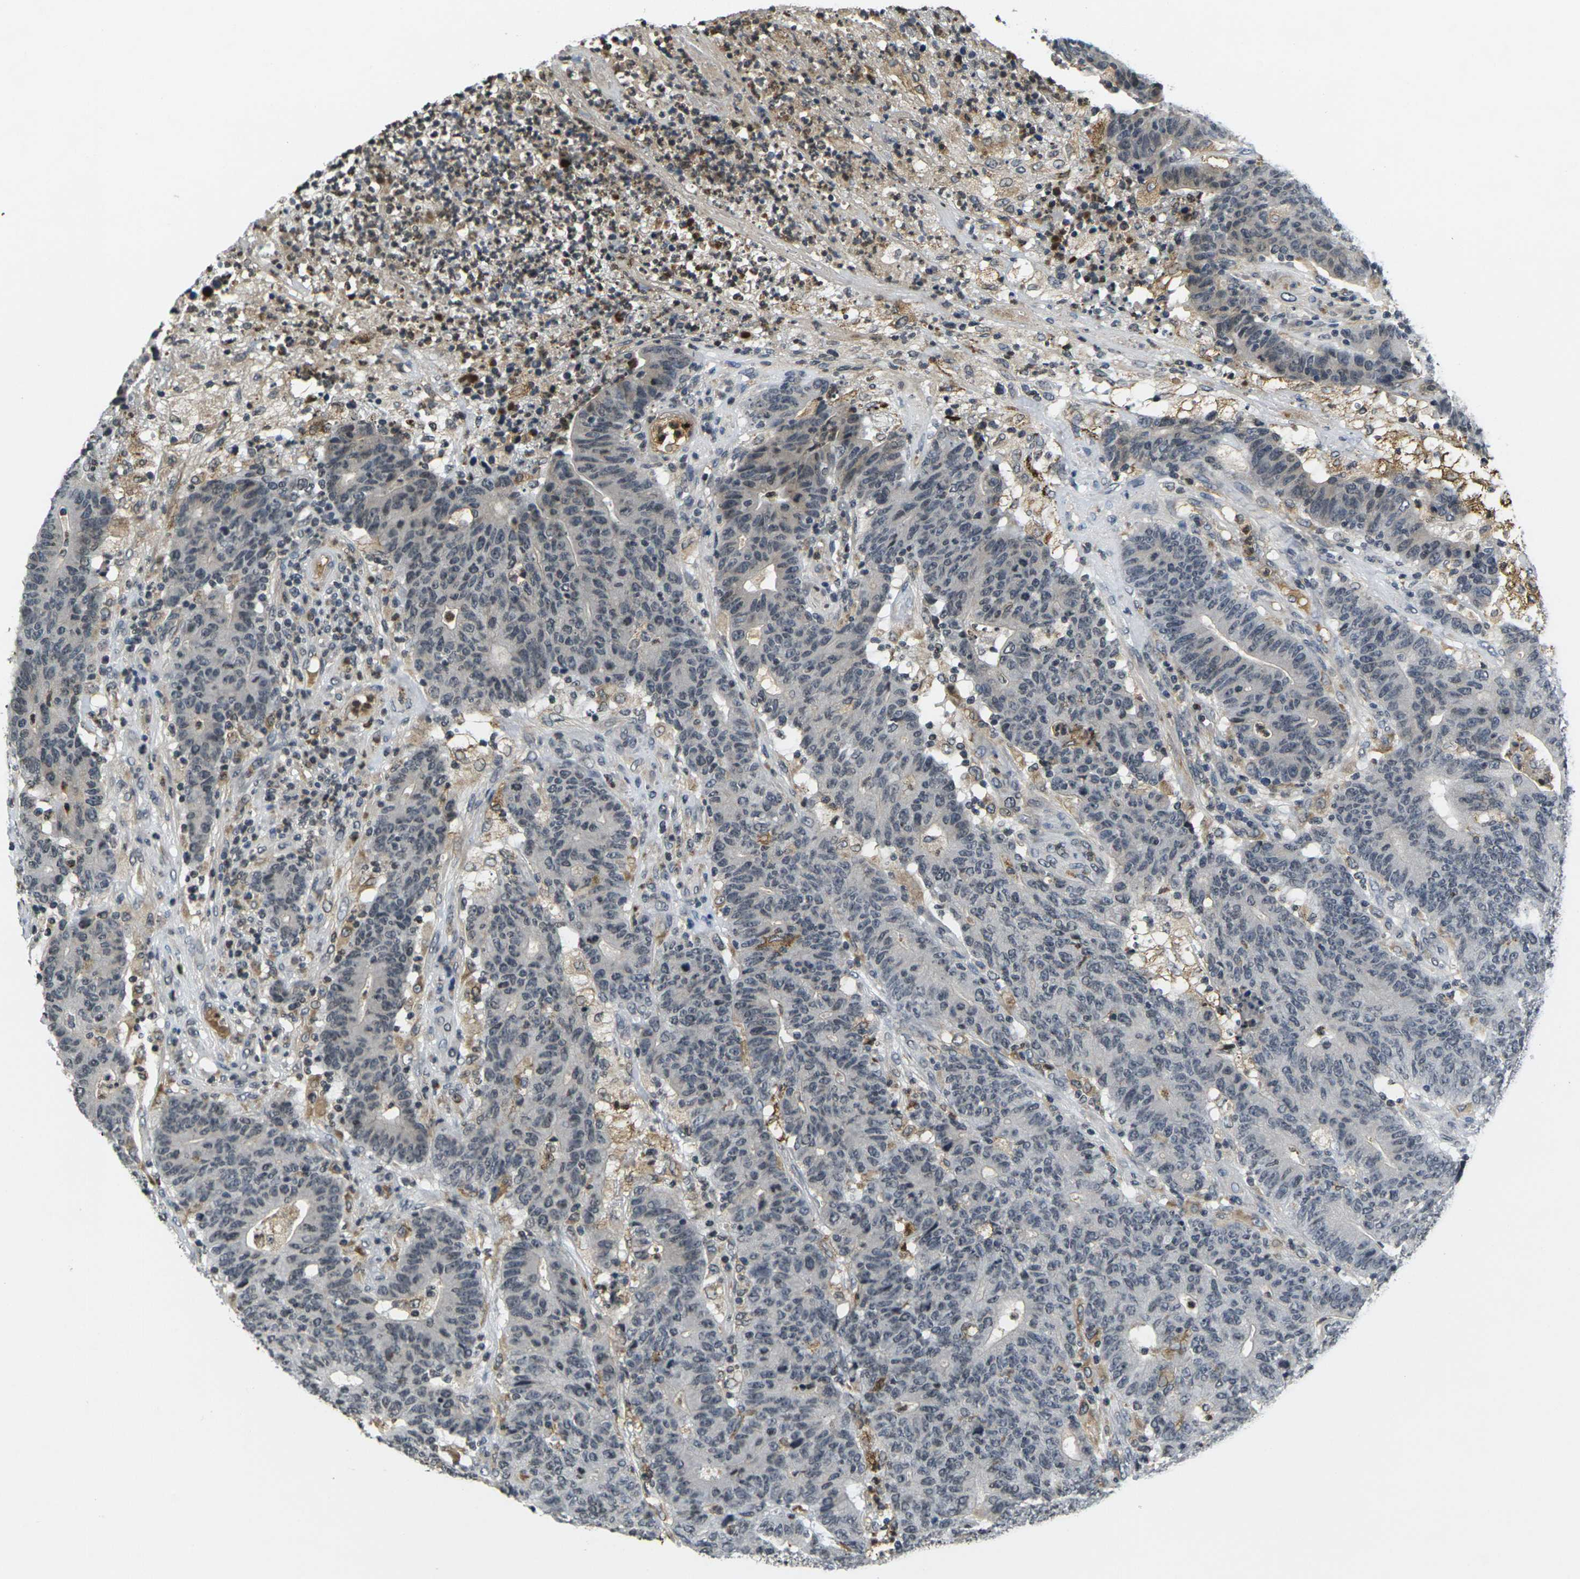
{"staining": {"intensity": "negative", "quantity": "none", "location": "none"}, "tissue": "colorectal cancer", "cell_type": "Tumor cells", "image_type": "cancer", "snomed": [{"axis": "morphology", "description": "Normal tissue, NOS"}, {"axis": "morphology", "description": "Adenocarcinoma, NOS"}, {"axis": "topography", "description": "Colon"}], "caption": "Protein analysis of colorectal cancer demonstrates no significant expression in tumor cells. (DAB immunohistochemistry (IHC) visualized using brightfield microscopy, high magnification).", "gene": "C1QC", "patient": {"sex": "female", "age": 75}}